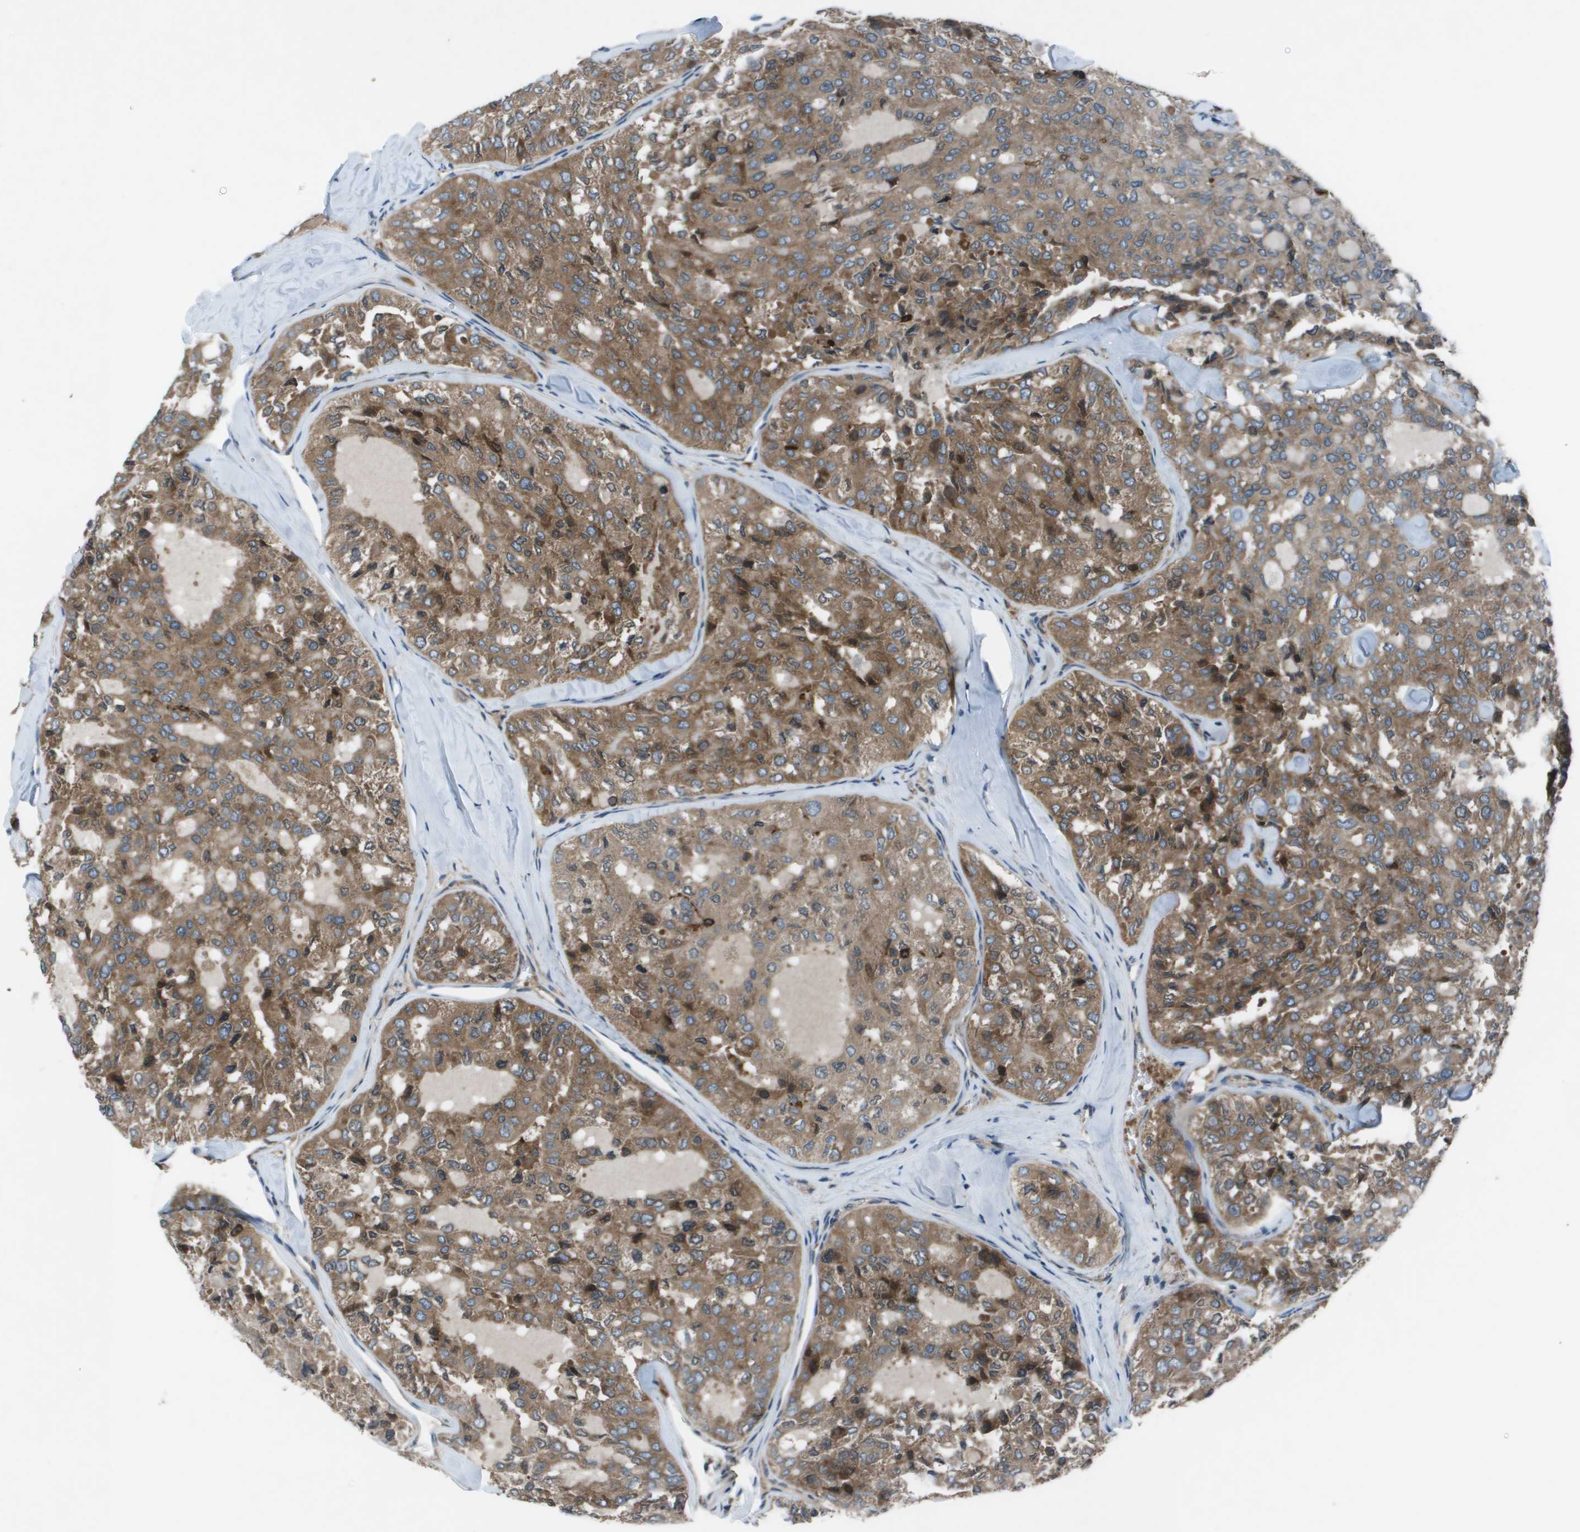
{"staining": {"intensity": "moderate", "quantity": ">75%", "location": "cytoplasmic/membranous"}, "tissue": "thyroid cancer", "cell_type": "Tumor cells", "image_type": "cancer", "snomed": [{"axis": "morphology", "description": "Follicular adenoma carcinoma, NOS"}, {"axis": "topography", "description": "Thyroid gland"}], "caption": "Thyroid cancer was stained to show a protein in brown. There is medium levels of moderate cytoplasmic/membranous staining in approximately >75% of tumor cells. The staining was performed using DAB (3,3'-diaminobenzidine) to visualize the protein expression in brown, while the nuclei were stained in blue with hematoxylin (Magnification: 20x).", "gene": "EIF3B", "patient": {"sex": "male", "age": 75}}